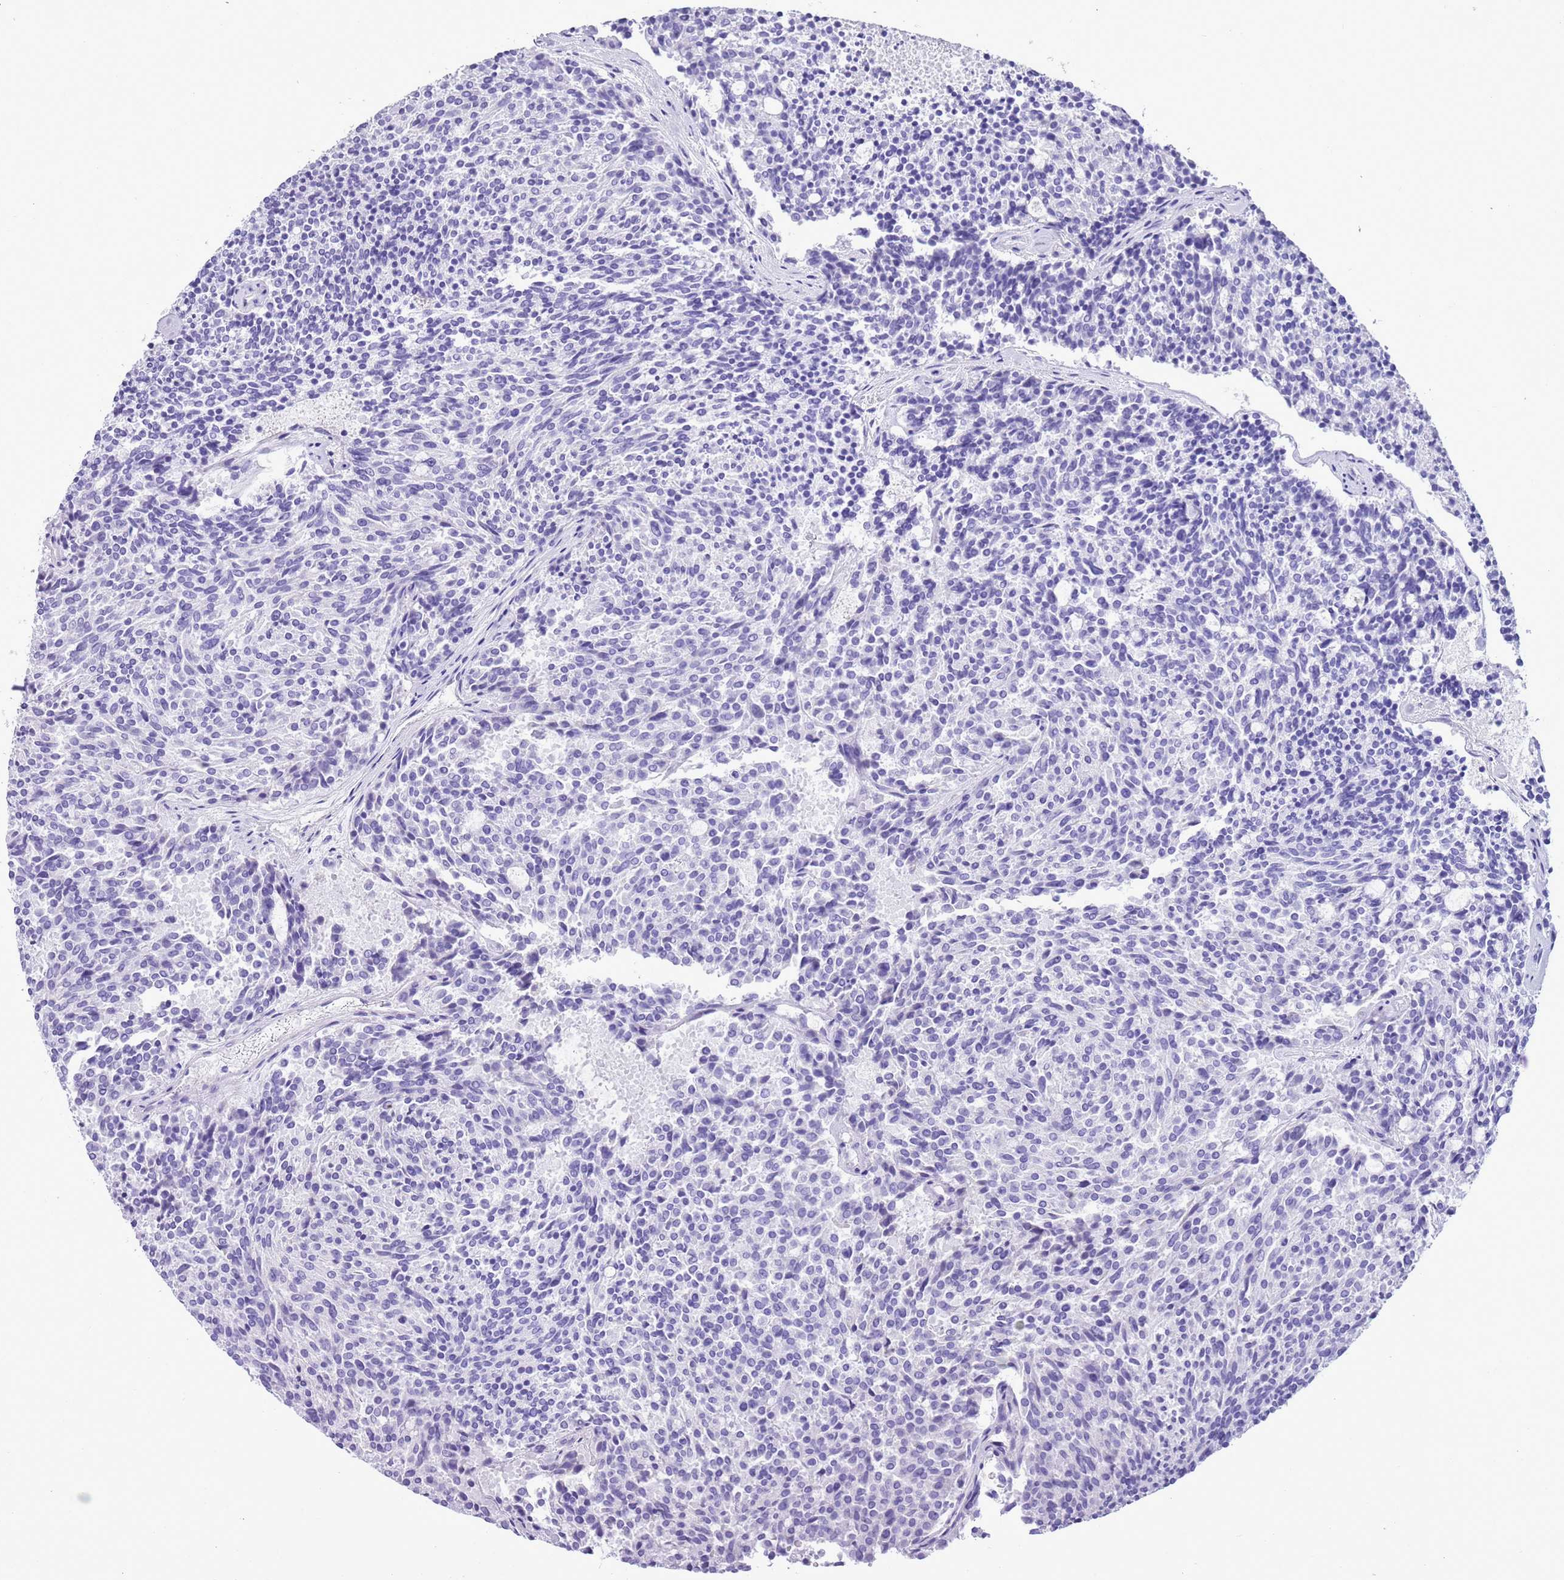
{"staining": {"intensity": "negative", "quantity": "none", "location": "none"}, "tissue": "carcinoid", "cell_type": "Tumor cells", "image_type": "cancer", "snomed": [{"axis": "morphology", "description": "Carcinoid, malignant, NOS"}, {"axis": "topography", "description": "Pancreas"}], "caption": "Immunohistochemistry image of neoplastic tissue: malignant carcinoid stained with DAB (3,3'-diaminobenzidine) exhibits no significant protein staining in tumor cells. (DAB (3,3'-diaminobenzidine) immunohistochemistry, high magnification).", "gene": "TBC1D10B", "patient": {"sex": "female", "age": 54}}